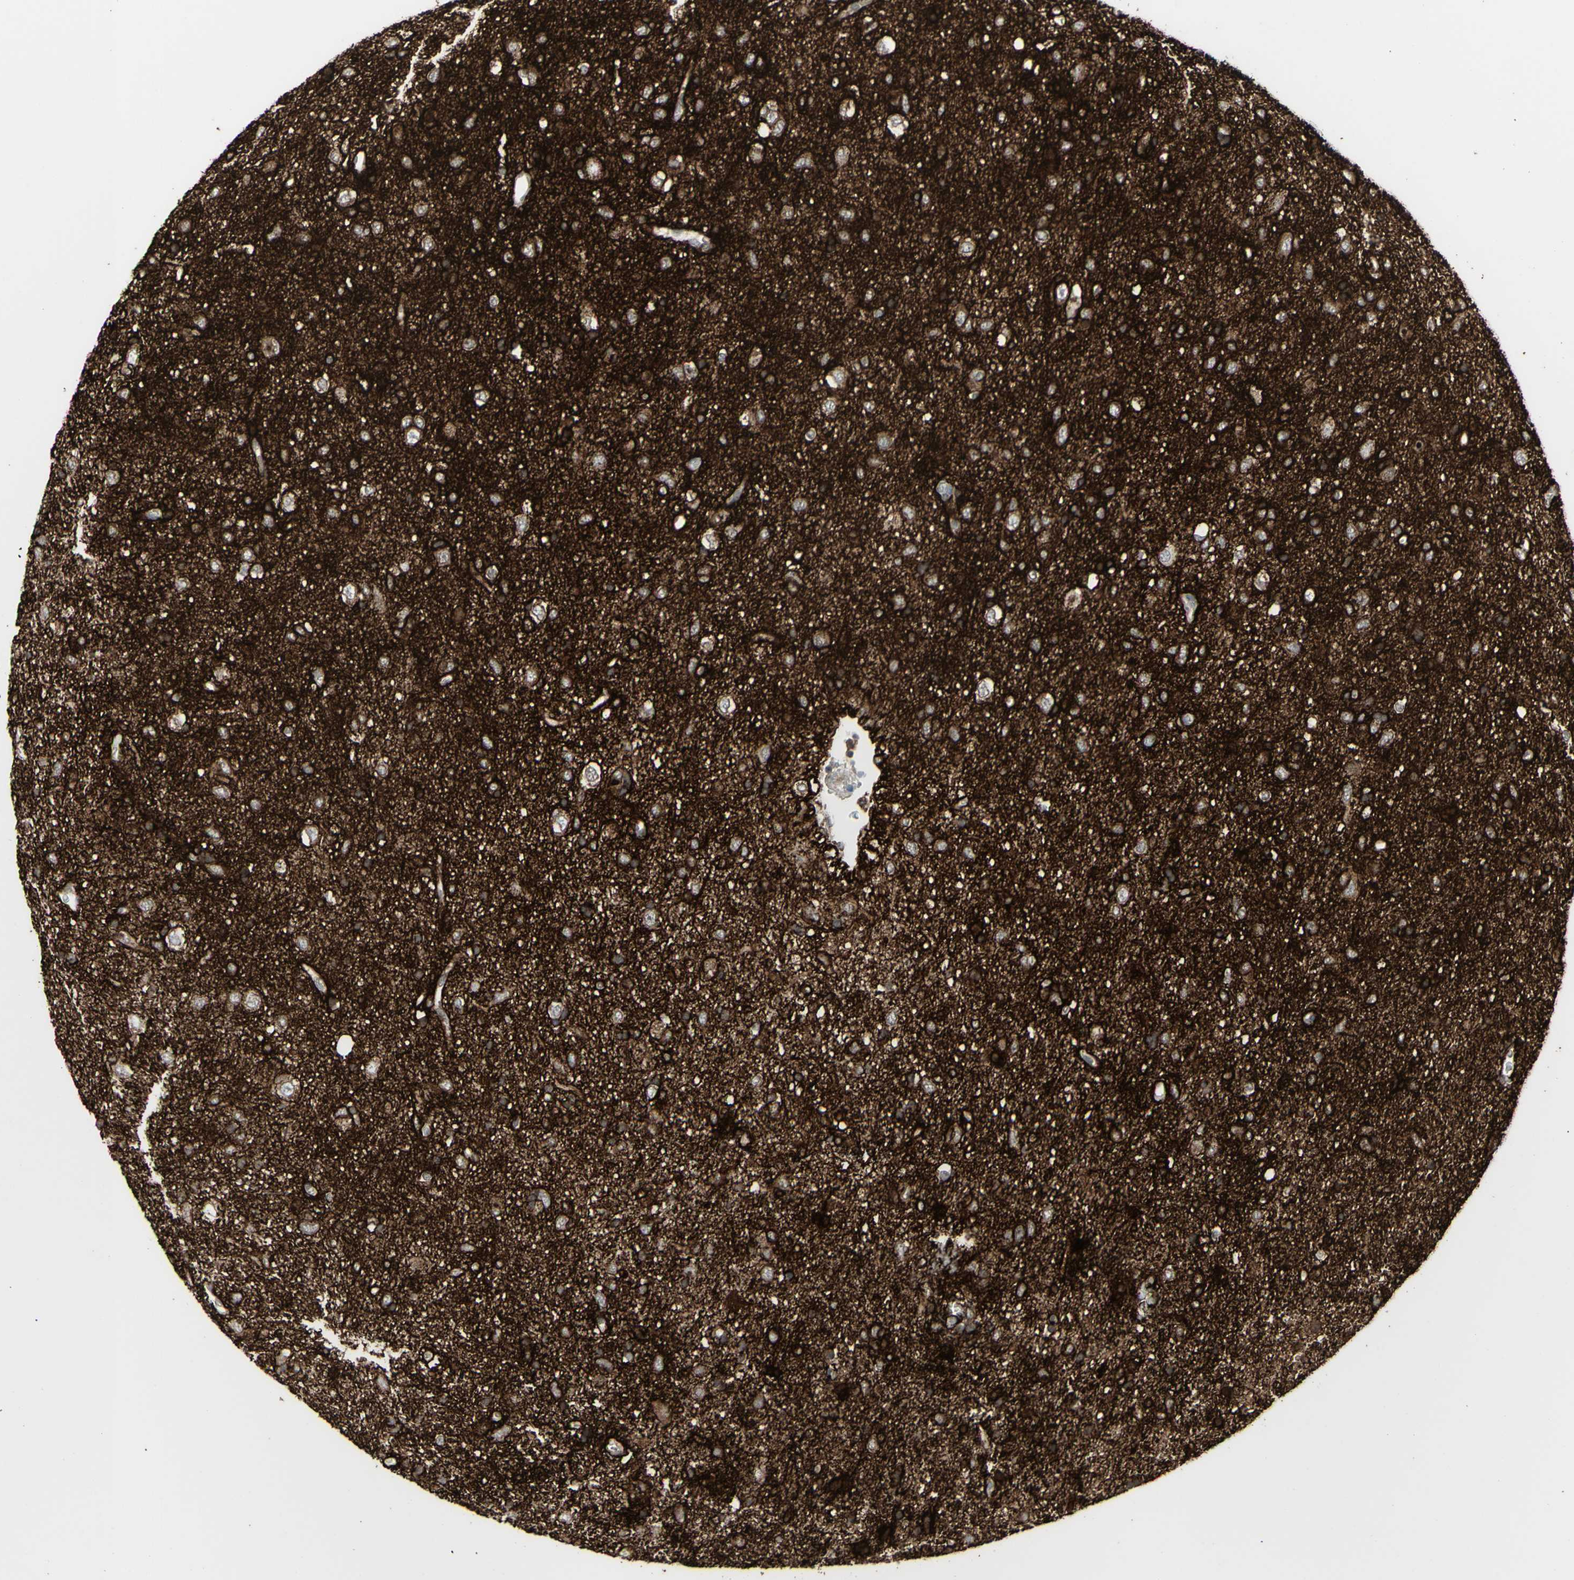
{"staining": {"intensity": "negative", "quantity": "none", "location": "none"}, "tissue": "glioma", "cell_type": "Tumor cells", "image_type": "cancer", "snomed": [{"axis": "morphology", "description": "Glioma, malignant, Low grade"}, {"axis": "topography", "description": "Brain"}], "caption": "IHC of glioma reveals no expression in tumor cells.", "gene": "GJA1", "patient": {"sex": "male", "age": 77}}